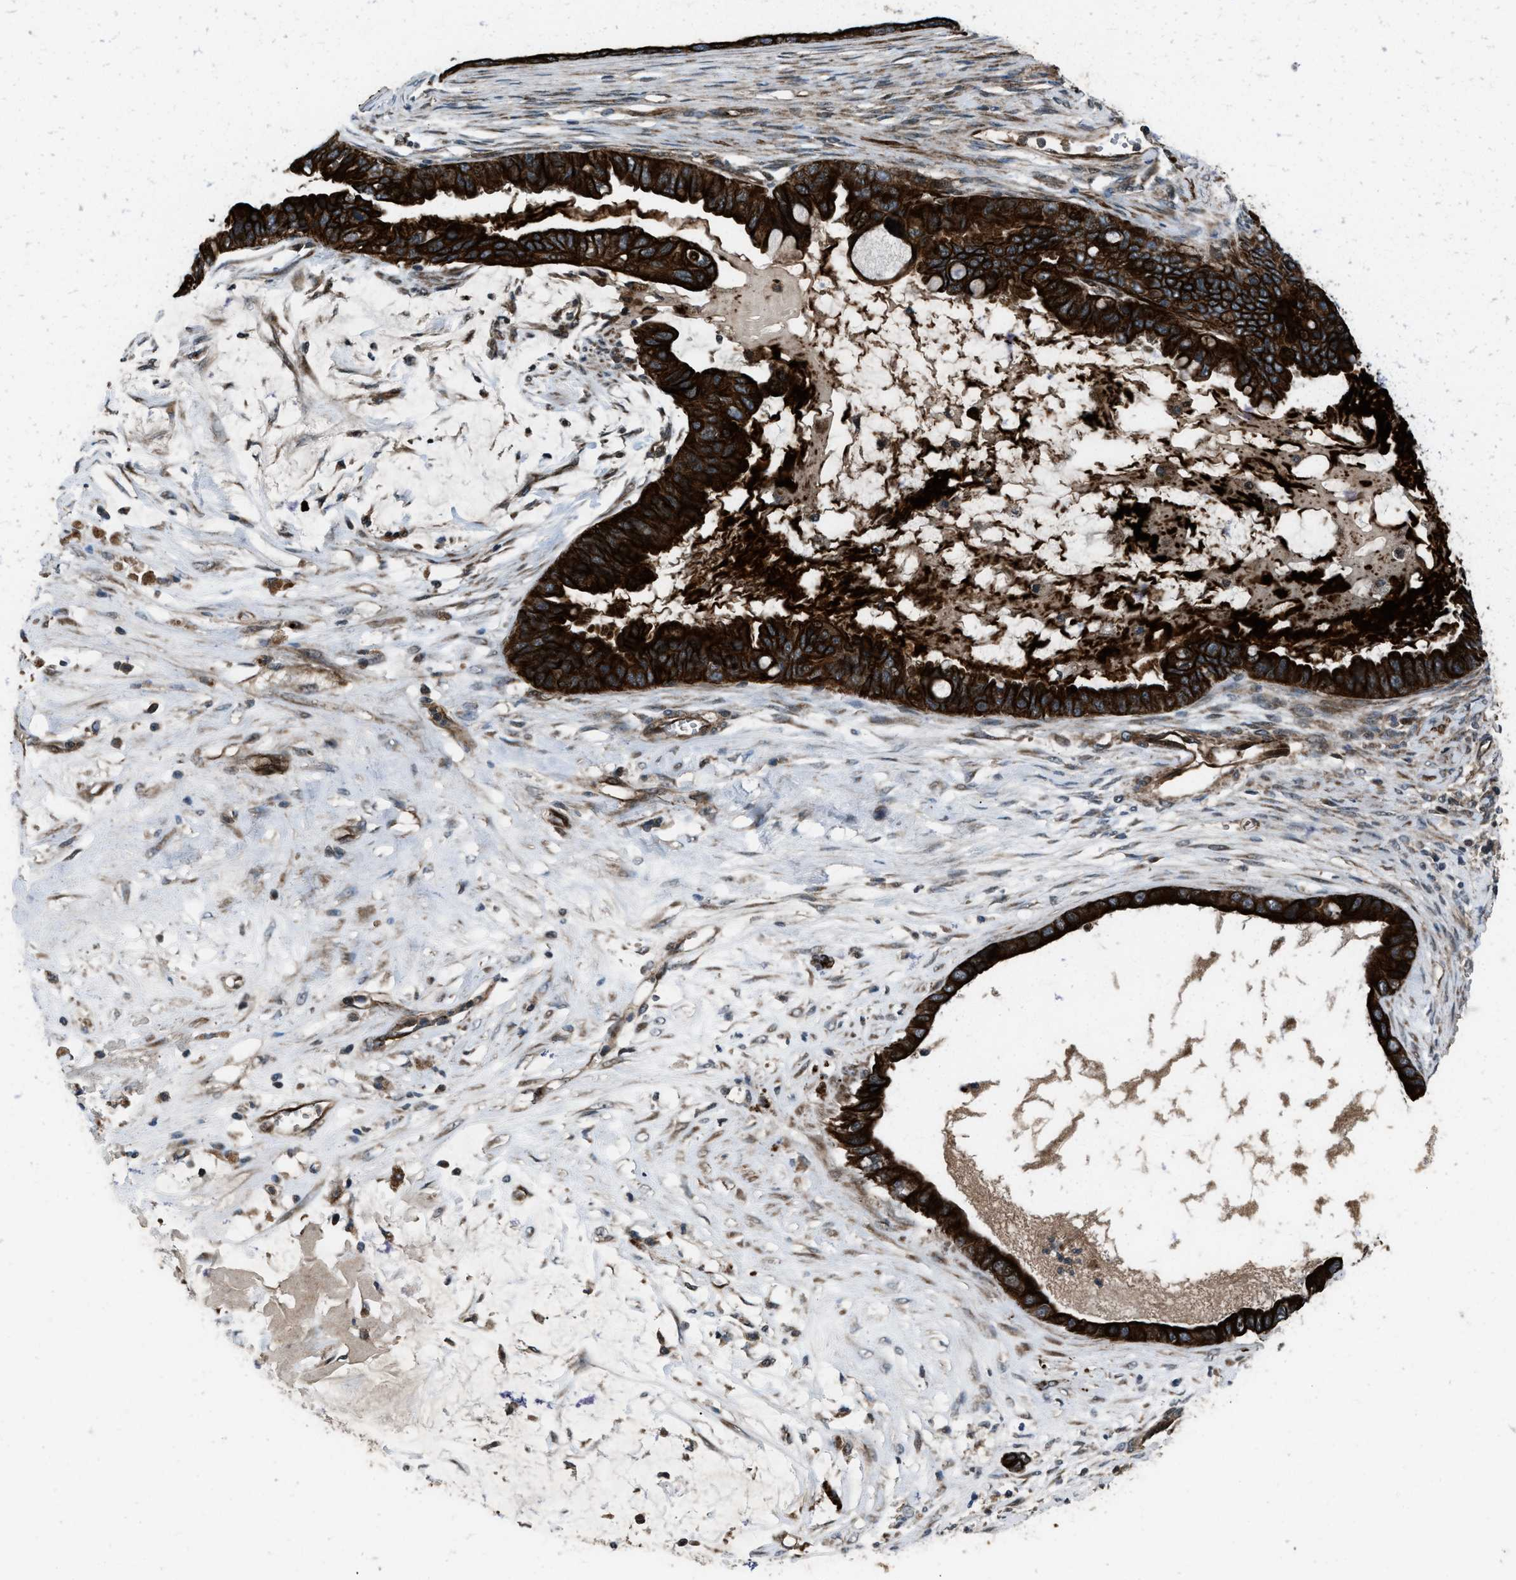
{"staining": {"intensity": "strong", "quantity": ">75%", "location": "cytoplasmic/membranous"}, "tissue": "ovarian cancer", "cell_type": "Tumor cells", "image_type": "cancer", "snomed": [{"axis": "morphology", "description": "Cystadenocarcinoma, mucinous, NOS"}, {"axis": "topography", "description": "Ovary"}], "caption": "Ovarian cancer was stained to show a protein in brown. There is high levels of strong cytoplasmic/membranous staining in approximately >75% of tumor cells.", "gene": "IRAK4", "patient": {"sex": "female", "age": 80}}